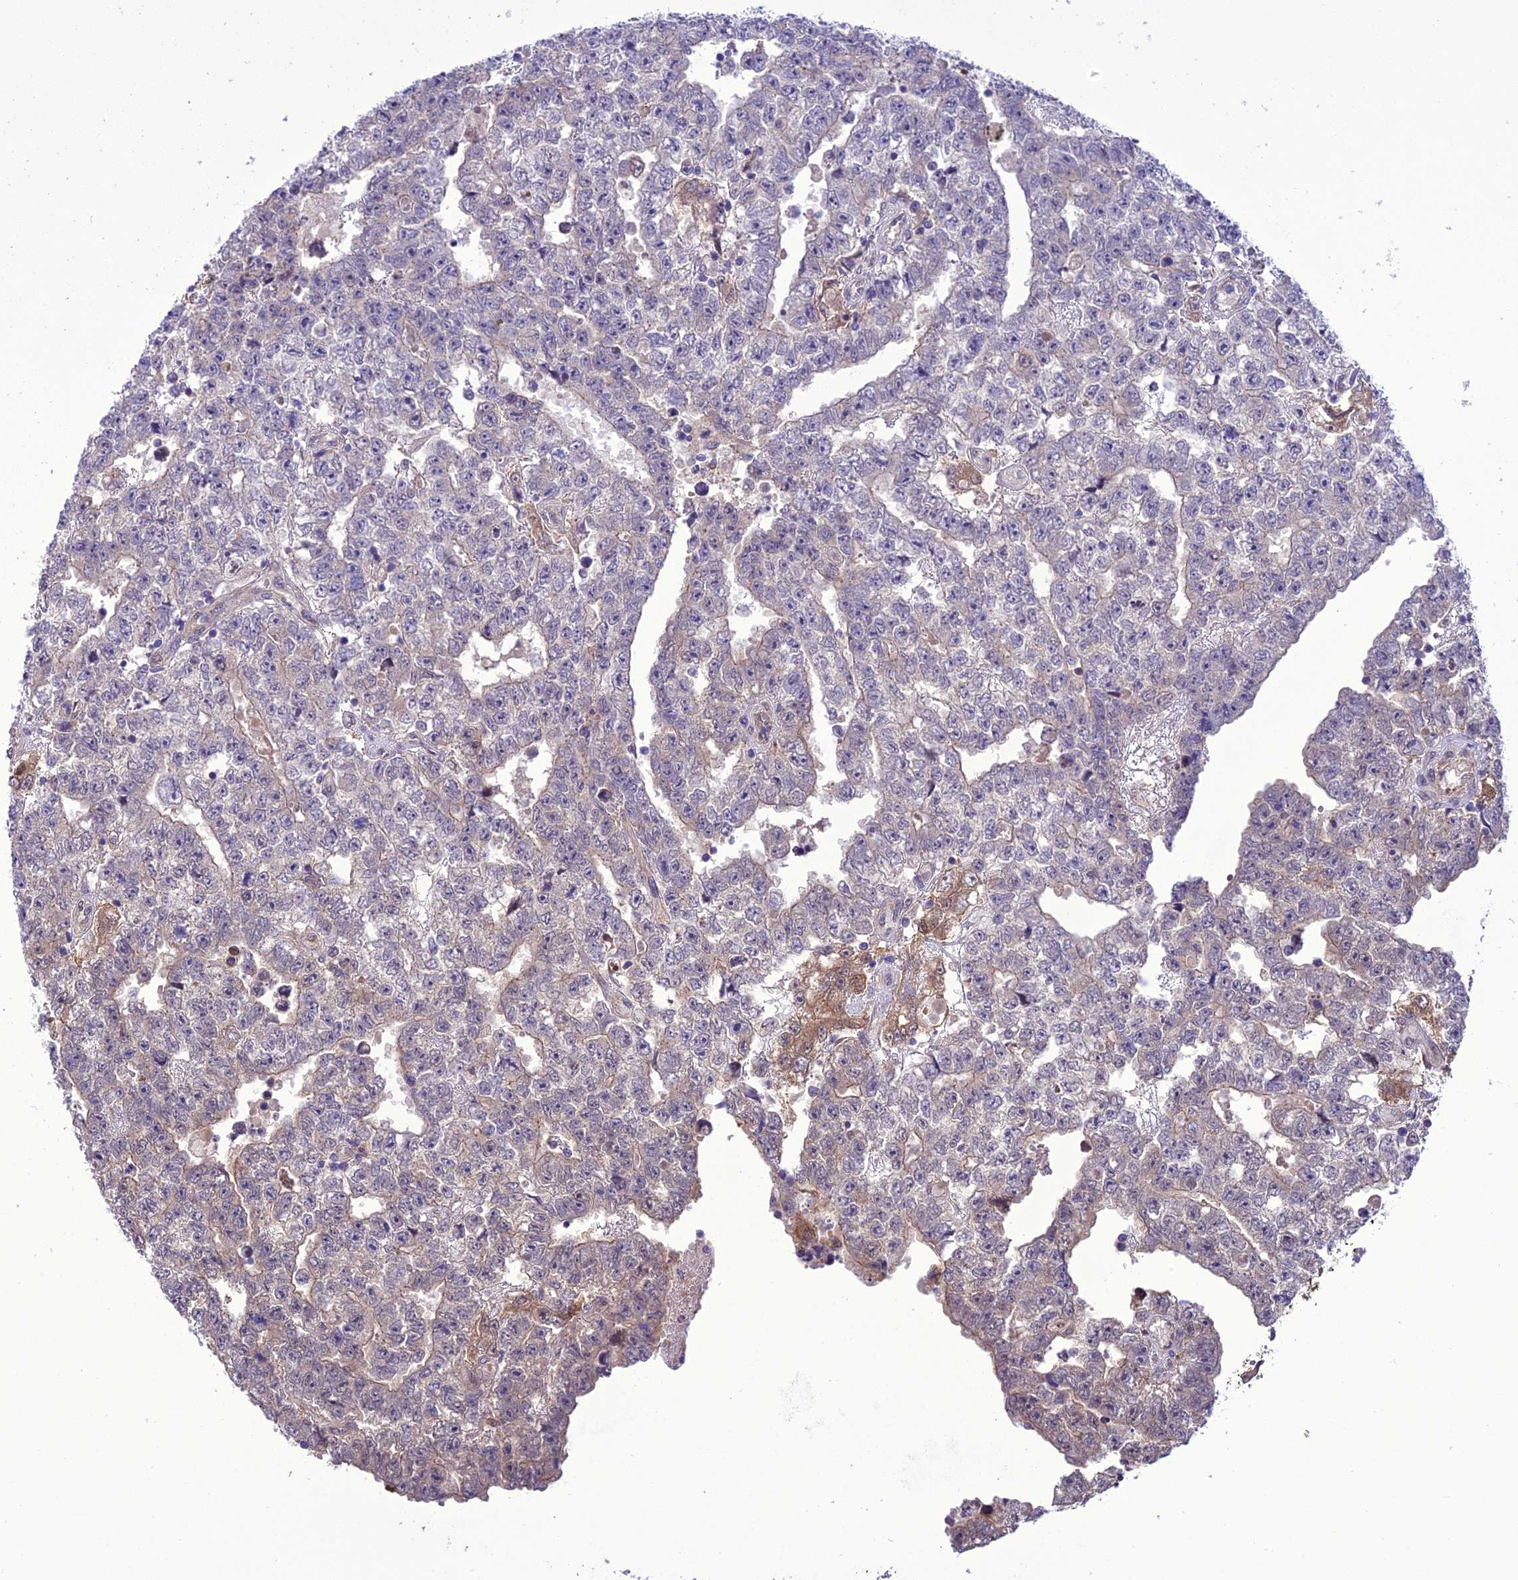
{"staining": {"intensity": "weak", "quantity": "<25%", "location": "cytoplasmic/membranous"}, "tissue": "testis cancer", "cell_type": "Tumor cells", "image_type": "cancer", "snomed": [{"axis": "morphology", "description": "Carcinoma, Embryonal, NOS"}, {"axis": "topography", "description": "Testis"}], "caption": "Immunohistochemistry (IHC) image of neoplastic tissue: human testis cancer (embryonal carcinoma) stained with DAB exhibits no significant protein expression in tumor cells.", "gene": "BORCS6", "patient": {"sex": "male", "age": 25}}